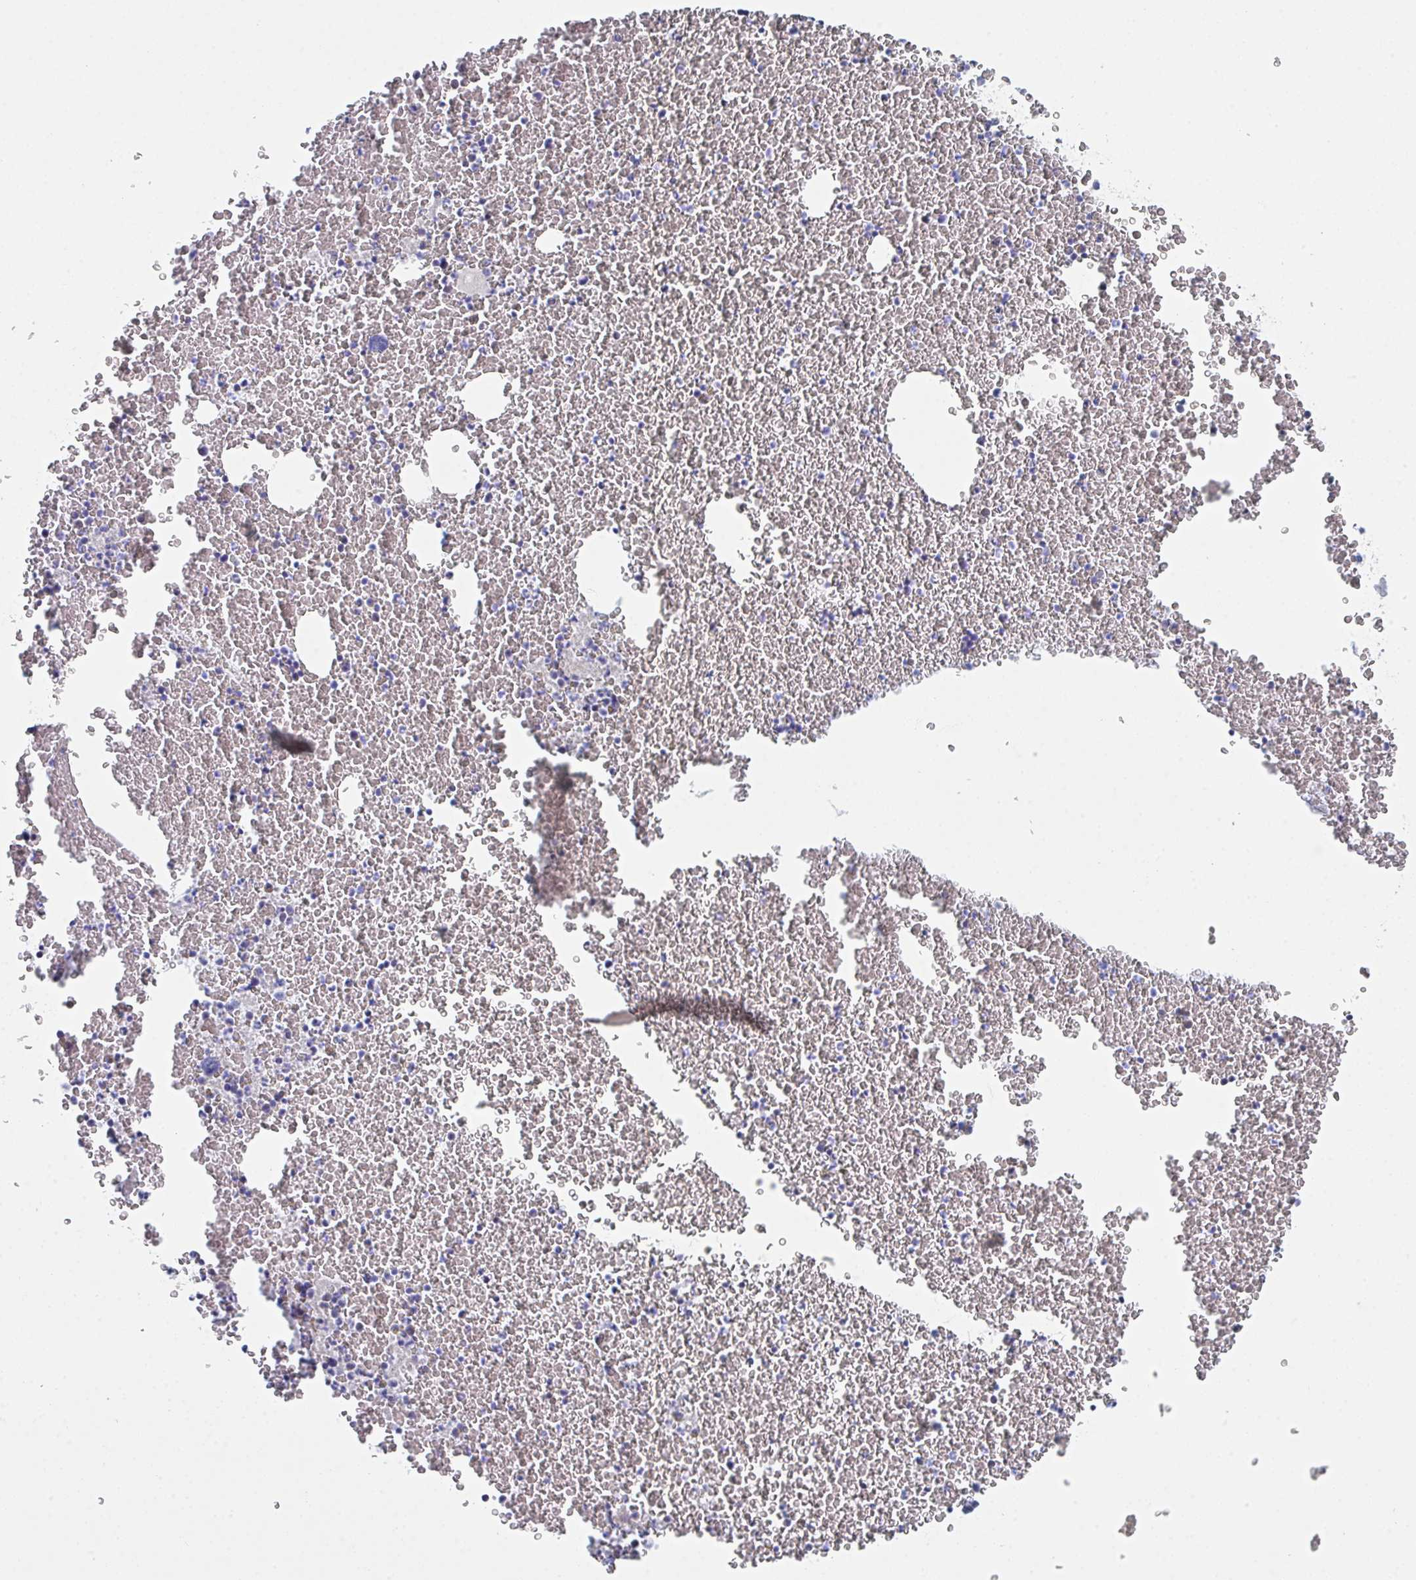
{"staining": {"intensity": "strong", "quantity": "<25%", "location": "cytoplasmic/membranous"}, "tissue": "bone marrow", "cell_type": "Hematopoietic cells", "image_type": "normal", "snomed": [{"axis": "morphology", "description": "Normal tissue, NOS"}, {"axis": "topography", "description": "Bone marrow"}], "caption": "Benign bone marrow was stained to show a protein in brown. There is medium levels of strong cytoplasmic/membranous positivity in approximately <25% of hematopoietic cells. (IHC, brightfield microscopy, high magnification).", "gene": "ZNF684", "patient": {"sex": "female", "age": 23}}